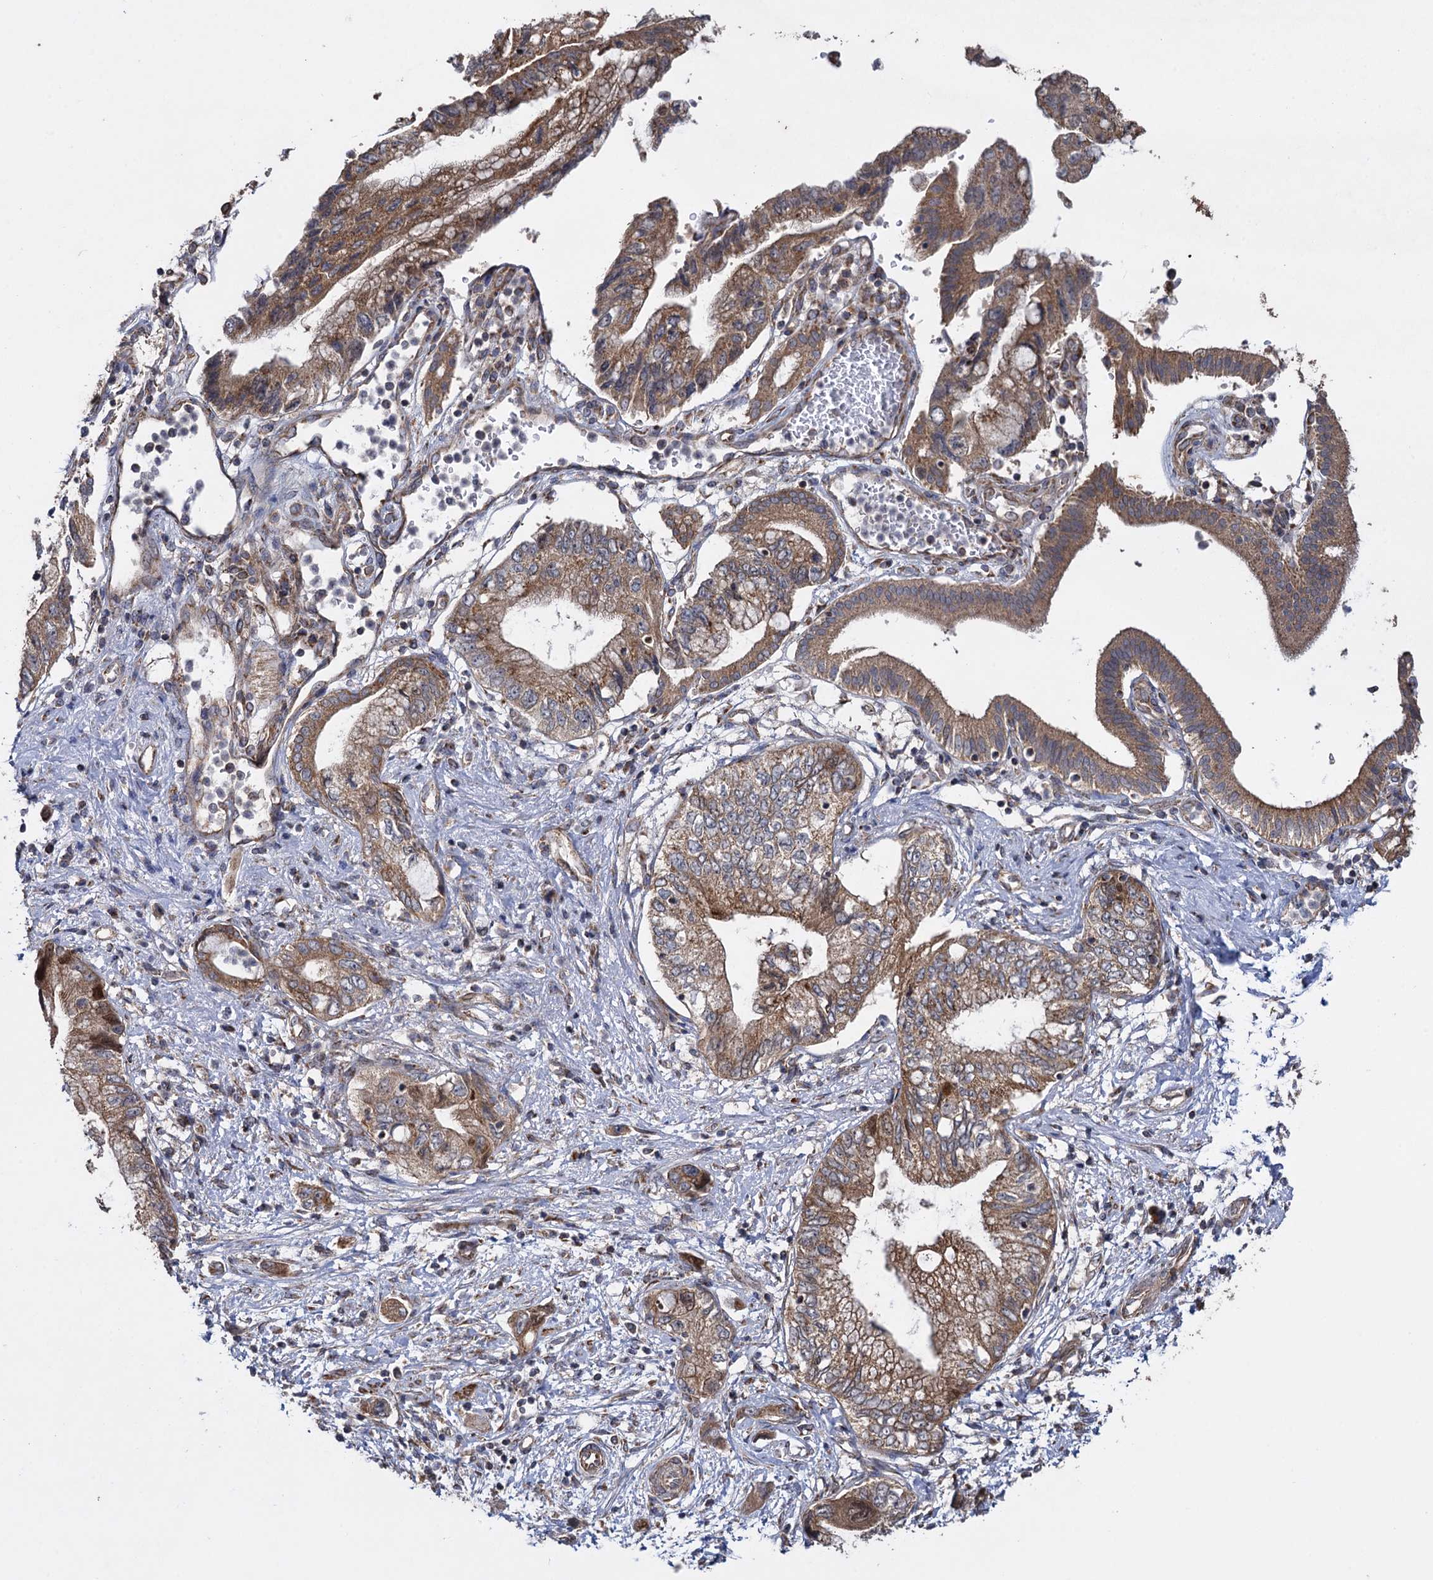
{"staining": {"intensity": "moderate", "quantity": ">75%", "location": "cytoplasmic/membranous"}, "tissue": "pancreatic cancer", "cell_type": "Tumor cells", "image_type": "cancer", "snomed": [{"axis": "morphology", "description": "Adenocarcinoma, NOS"}, {"axis": "topography", "description": "Pancreas"}], "caption": "The photomicrograph exhibits immunohistochemical staining of pancreatic cancer. There is moderate cytoplasmic/membranous expression is present in about >75% of tumor cells.", "gene": "HAUS1", "patient": {"sex": "female", "age": 73}}